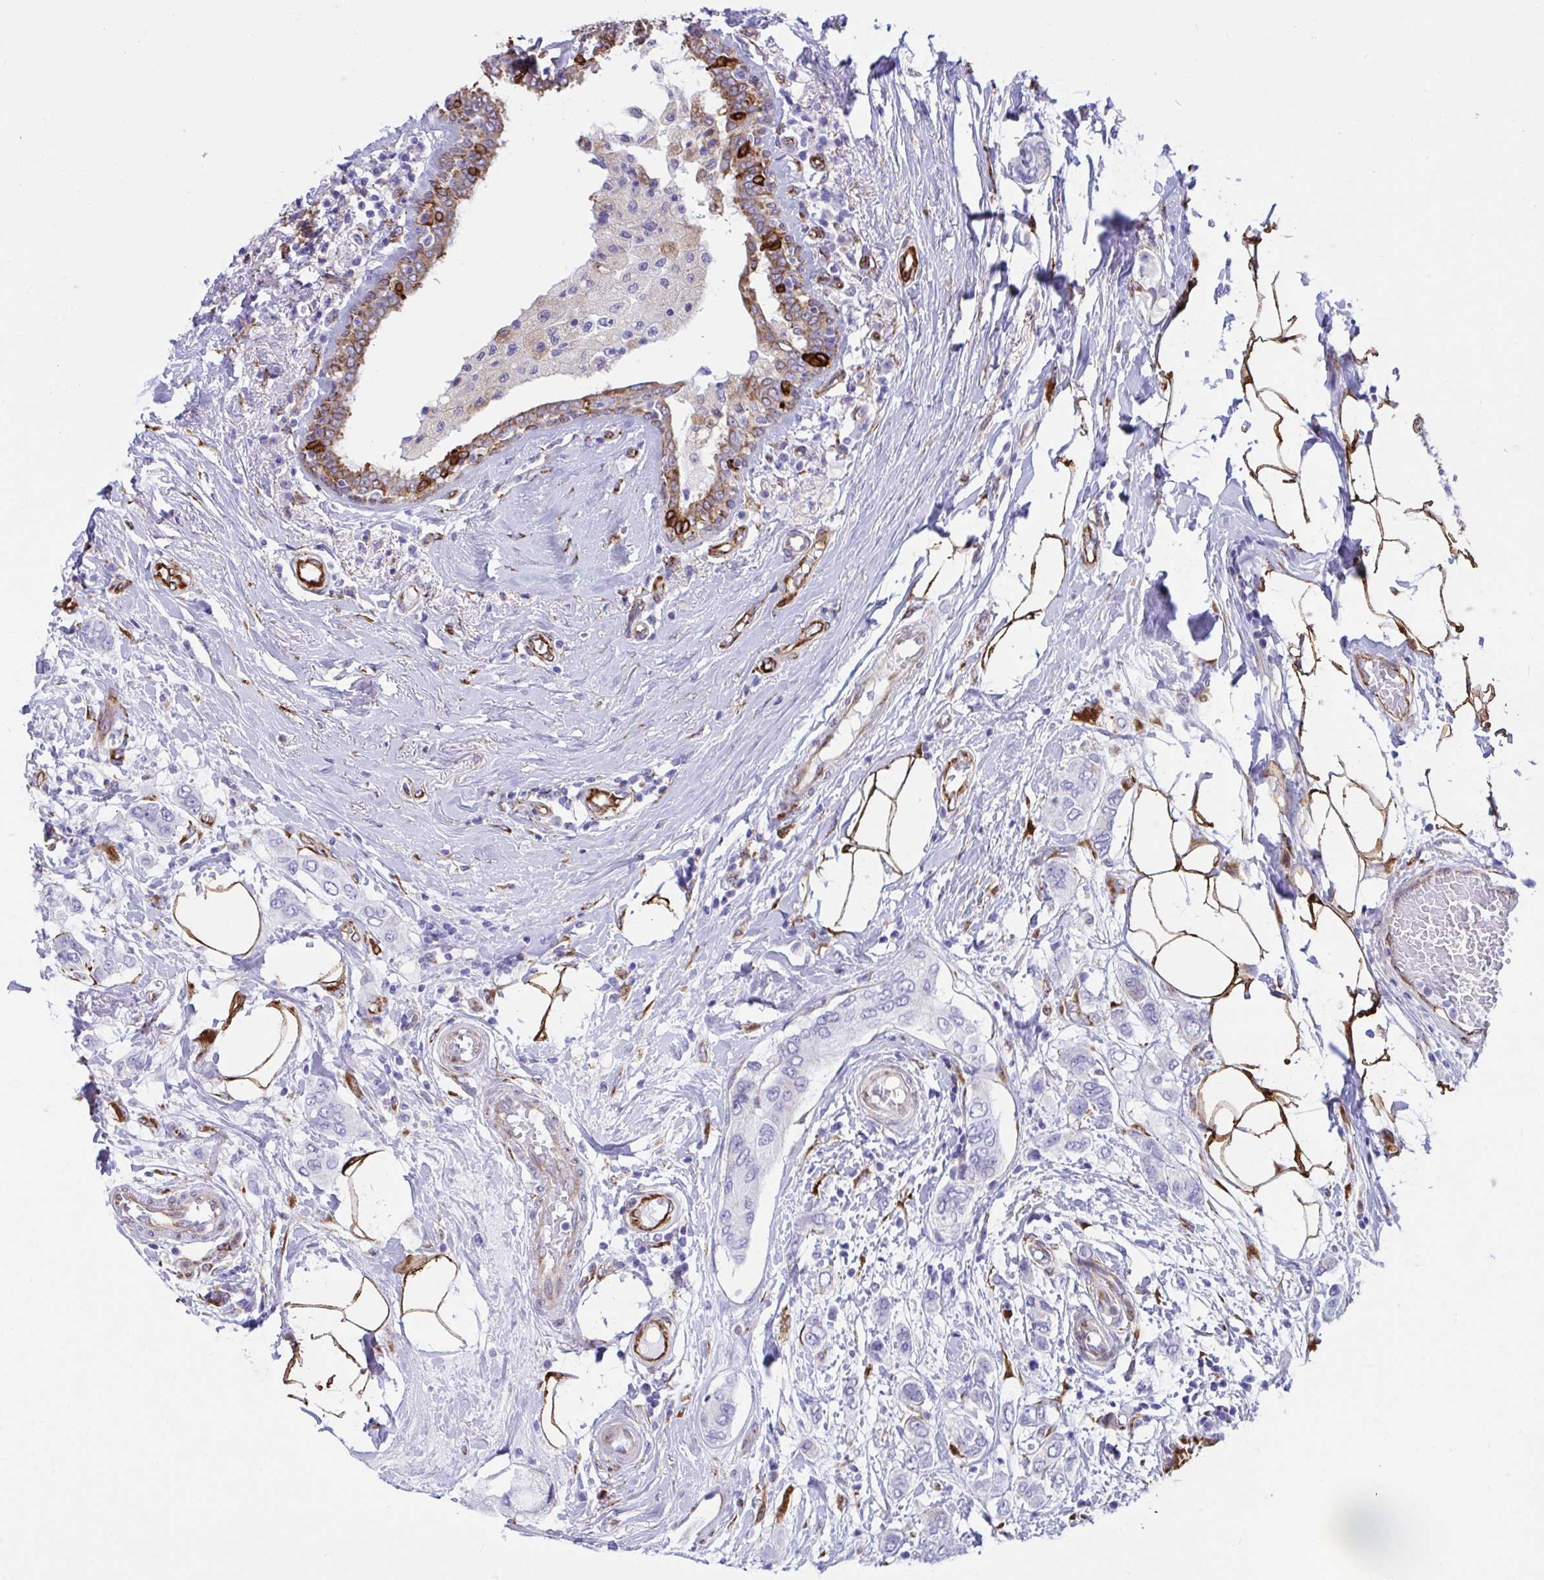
{"staining": {"intensity": "negative", "quantity": "none", "location": "none"}, "tissue": "breast cancer", "cell_type": "Tumor cells", "image_type": "cancer", "snomed": [{"axis": "morphology", "description": "Lobular carcinoma"}, {"axis": "topography", "description": "Breast"}], "caption": "Immunohistochemistry (IHC) image of neoplastic tissue: human lobular carcinoma (breast) stained with DAB (3,3'-diaminobenzidine) displays no significant protein expression in tumor cells. (DAB IHC visualized using brightfield microscopy, high magnification).", "gene": "ASPH", "patient": {"sex": "female", "age": 51}}